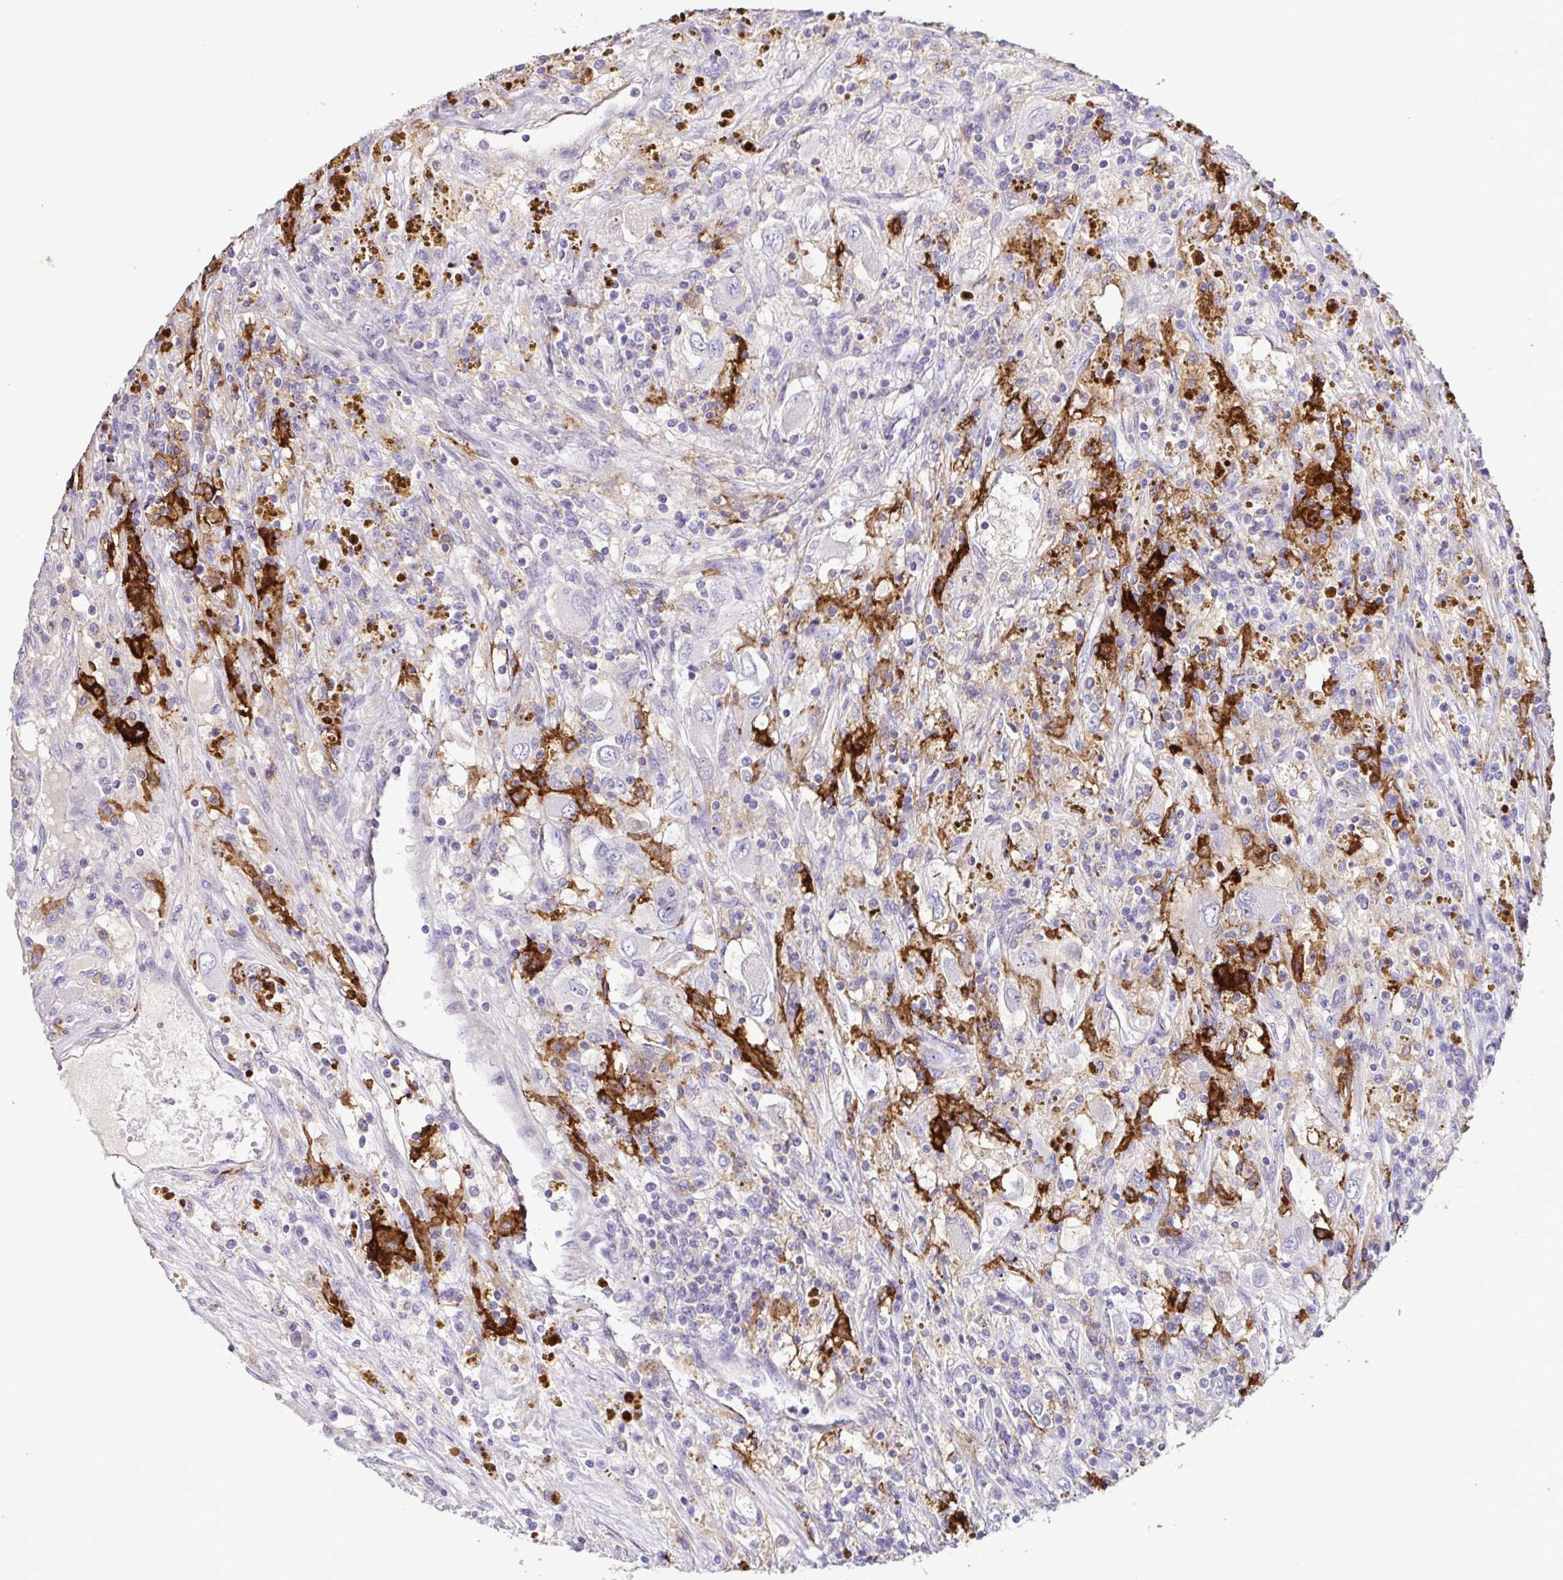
{"staining": {"intensity": "negative", "quantity": "none", "location": "none"}, "tissue": "renal cancer", "cell_type": "Tumor cells", "image_type": "cancer", "snomed": [{"axis": "morphology", "description": "Adenocarcinoma, NOS"}, {"axis": "topography", "description": "Kidney"}], "caption": "Immunohistochemistry image of renal adenocarcinoma stained for a protein (brown), which shows no positivity in tumor cells.", "gene": "MARCO", "patient": {"sex": "female", "age": 67}}